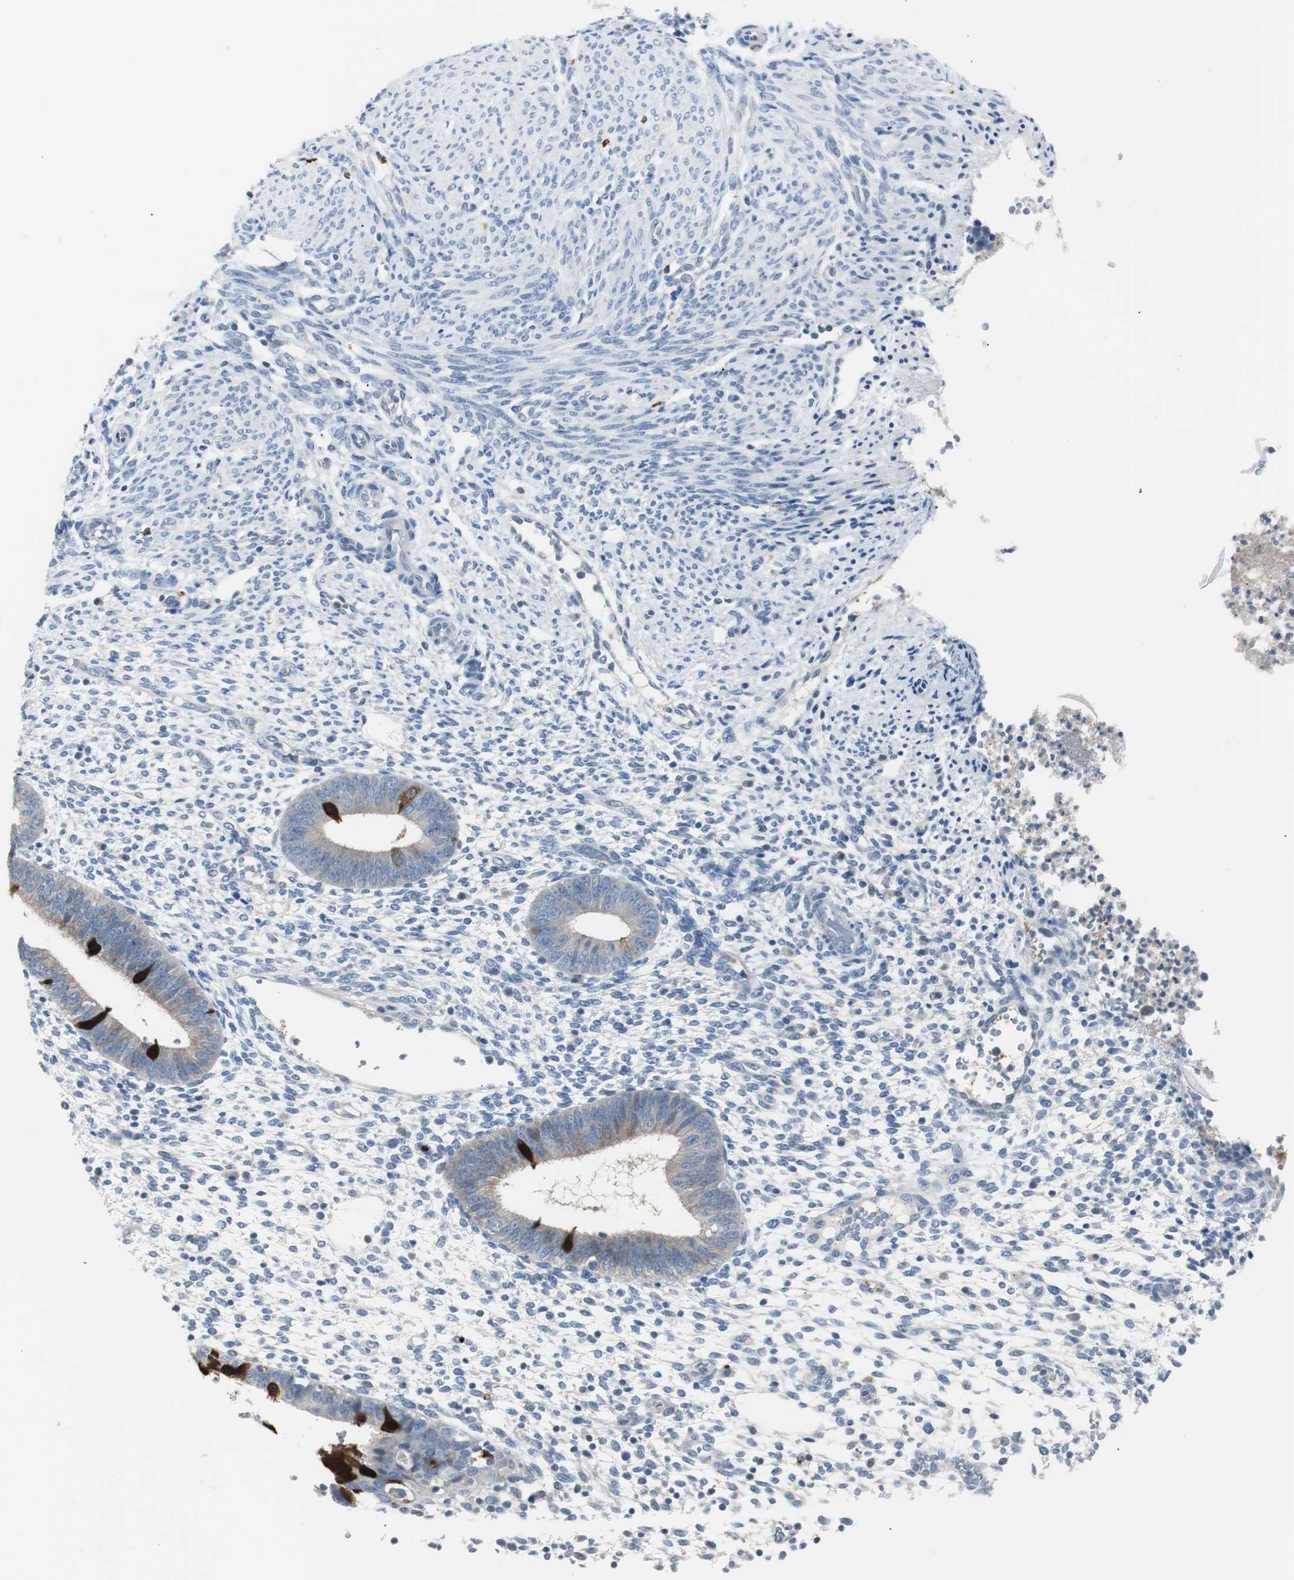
{"staining": {"intensity": "negative", "quantity": "none", "location": "none"}, "tissue": "endometrium", "cell_type": "Cells in endometrial stroma", "image_type": "normal", "snomed": [{"axis": "morphology", "description": "Normal tissue, NOS"}, {"axis": "topography", "description": "Endometrium"}], "caption": "An image of endometrium stained for a protein demonstrates no brown staining in cells in endometrial stroma.", "gene": "RASA1", "patient": {"sex": "female", "age": 35}}